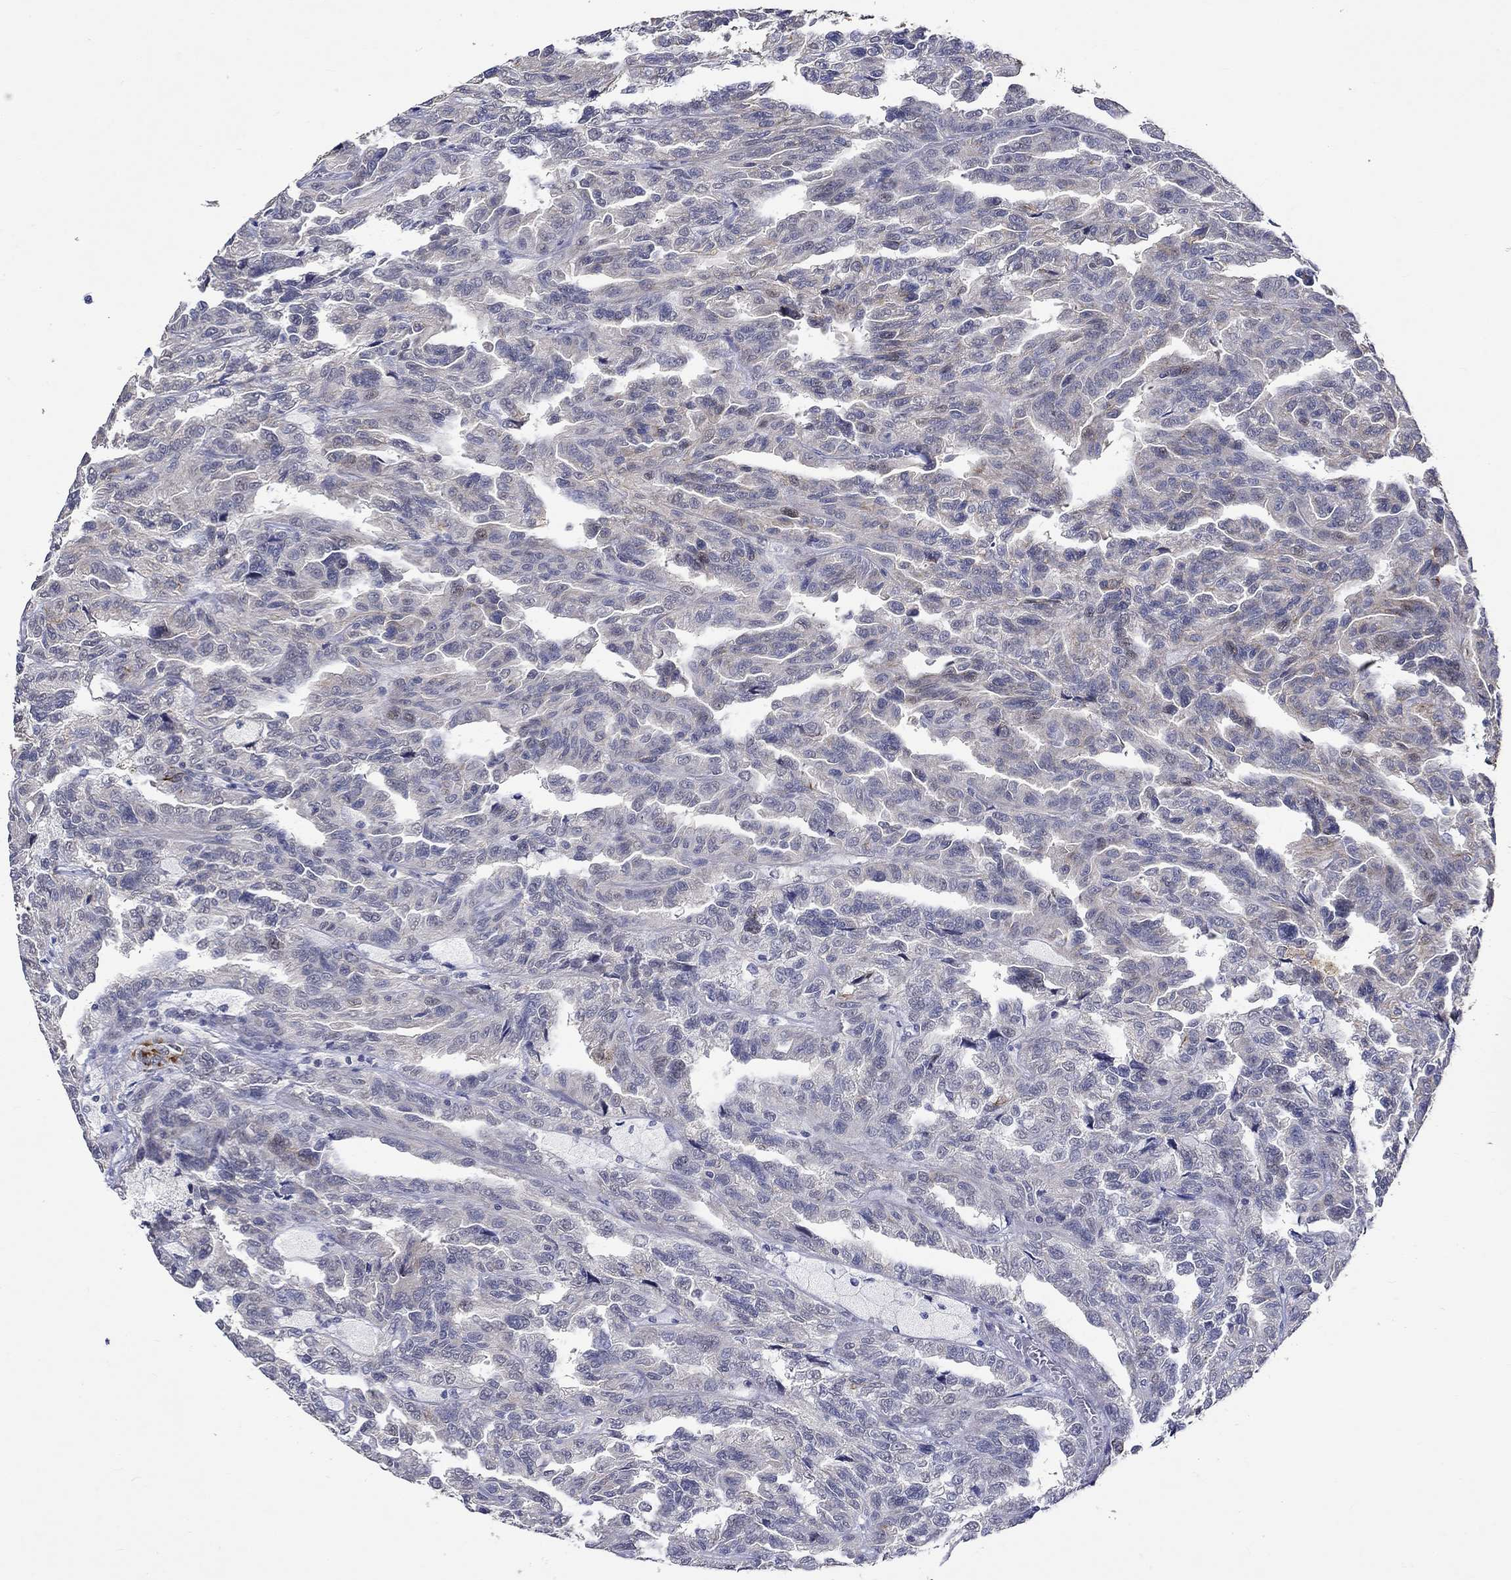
{"staining": {"intensity": "negative", "quantity": "none", "location": "none"}, "tissue": "renal cancer", "cell_type": "Tumor cells", "image_type": "cancer", "snomed": [{"axis": "morphology", "description": "Adenocarcinoma, NOS"}, {"axis": "topography", "description": "Kidney"}], "caption": "Adenocarcinoma (renal) was stained to show a protein in brown. There is no significant staining in tumor cells.", "gene": "DDX3Y", "patient": {"sex": "male", "age": 79}}